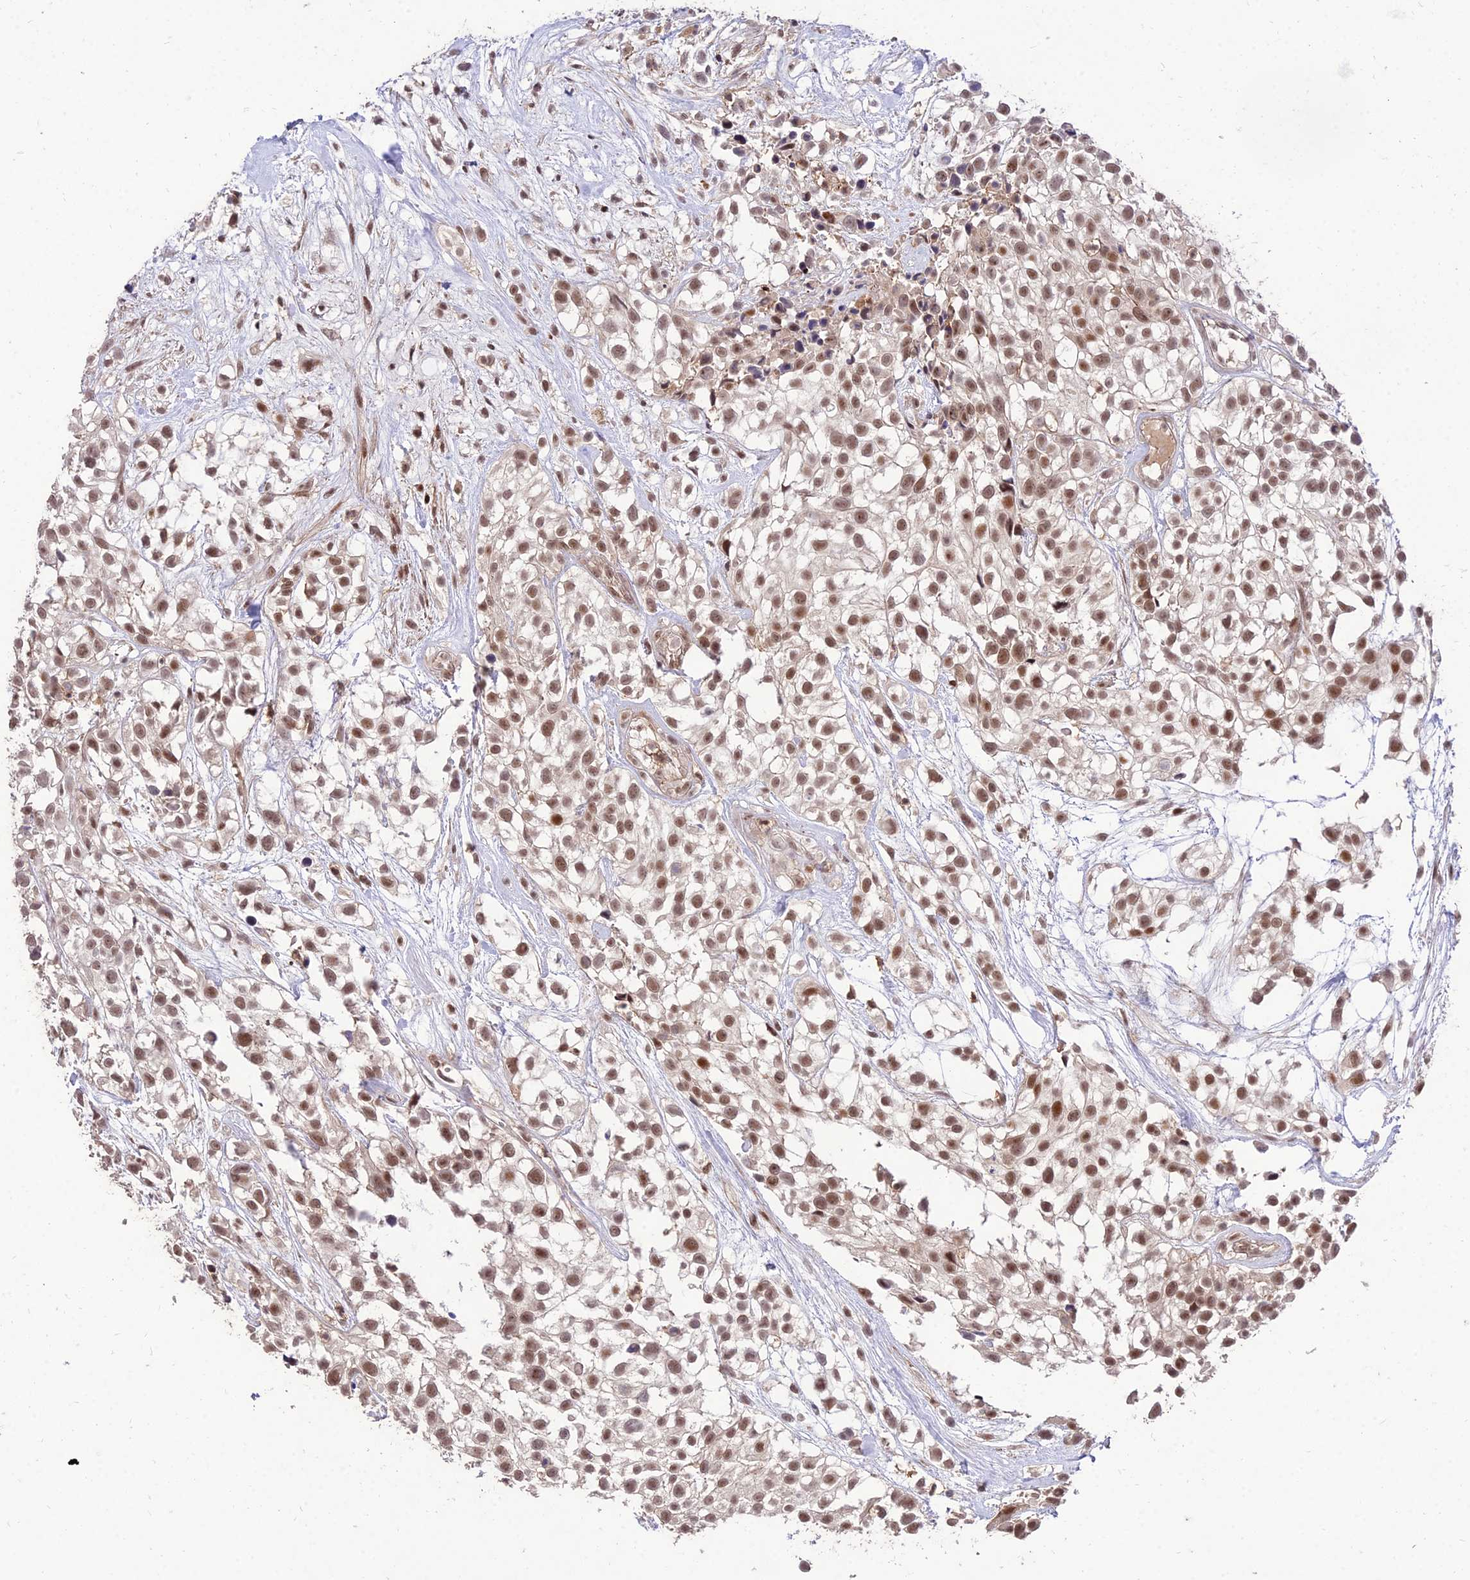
{"staining": {"intensity": "moderate", "quantity": ">75%", "location": "nuclear"}, "tissue": "urothelial cancer", "cell_type": "Tumor cells", "image_type": "cancer", "snomed": [{"axis": "morphology", "description": "Urothelial carcinoma, High grade"}, {"axis": "topography", "description": "Urinary bladder"}], "caption": "This is an image of IHC staining of high-grade urothelial carcinoma, which shows moderate staining in the nuclear of tumor cells.", "gene": "ZNF85", "patient": {"sex": "male", "age": 56}}